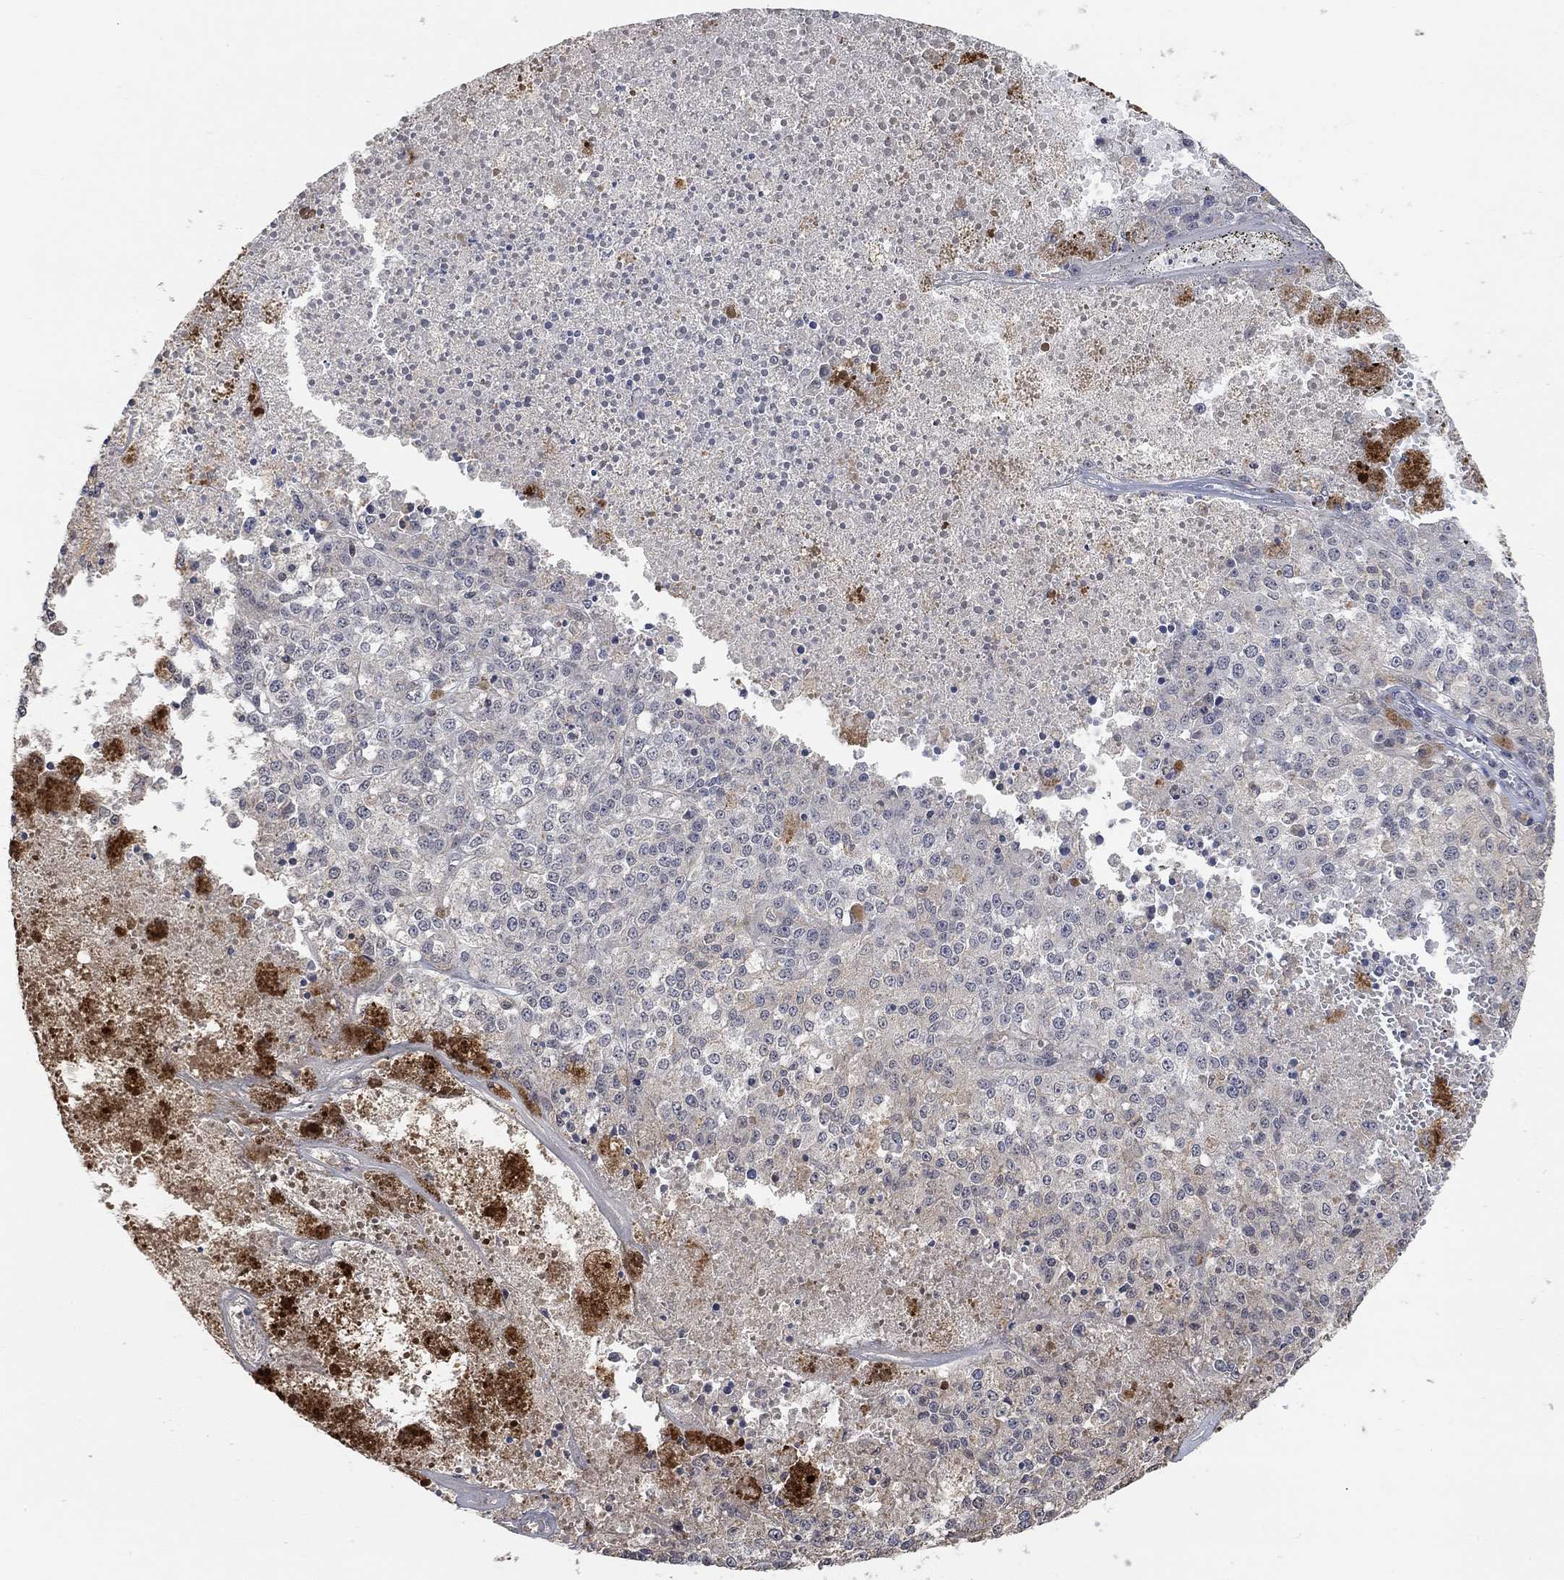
{"staining": {"intensity": "weak", "quantity": "<25%", "location": "cytoplasmic/membranous"}, "tissue": "melanoma", "cell_type": "Tumor cells", "image_type": "cancer", "snomed": [{"axis": "morphology", "description": "Malignant melanoma, Metastatic site"}, {"axis": "topography", "description": "Lymph node"}], "caption": "Immunohistochemical staining of melanoma shows no significant expression in tumor cells.", "gene": "UNC5B", "patient": {"sex": "female", "age": 64}}